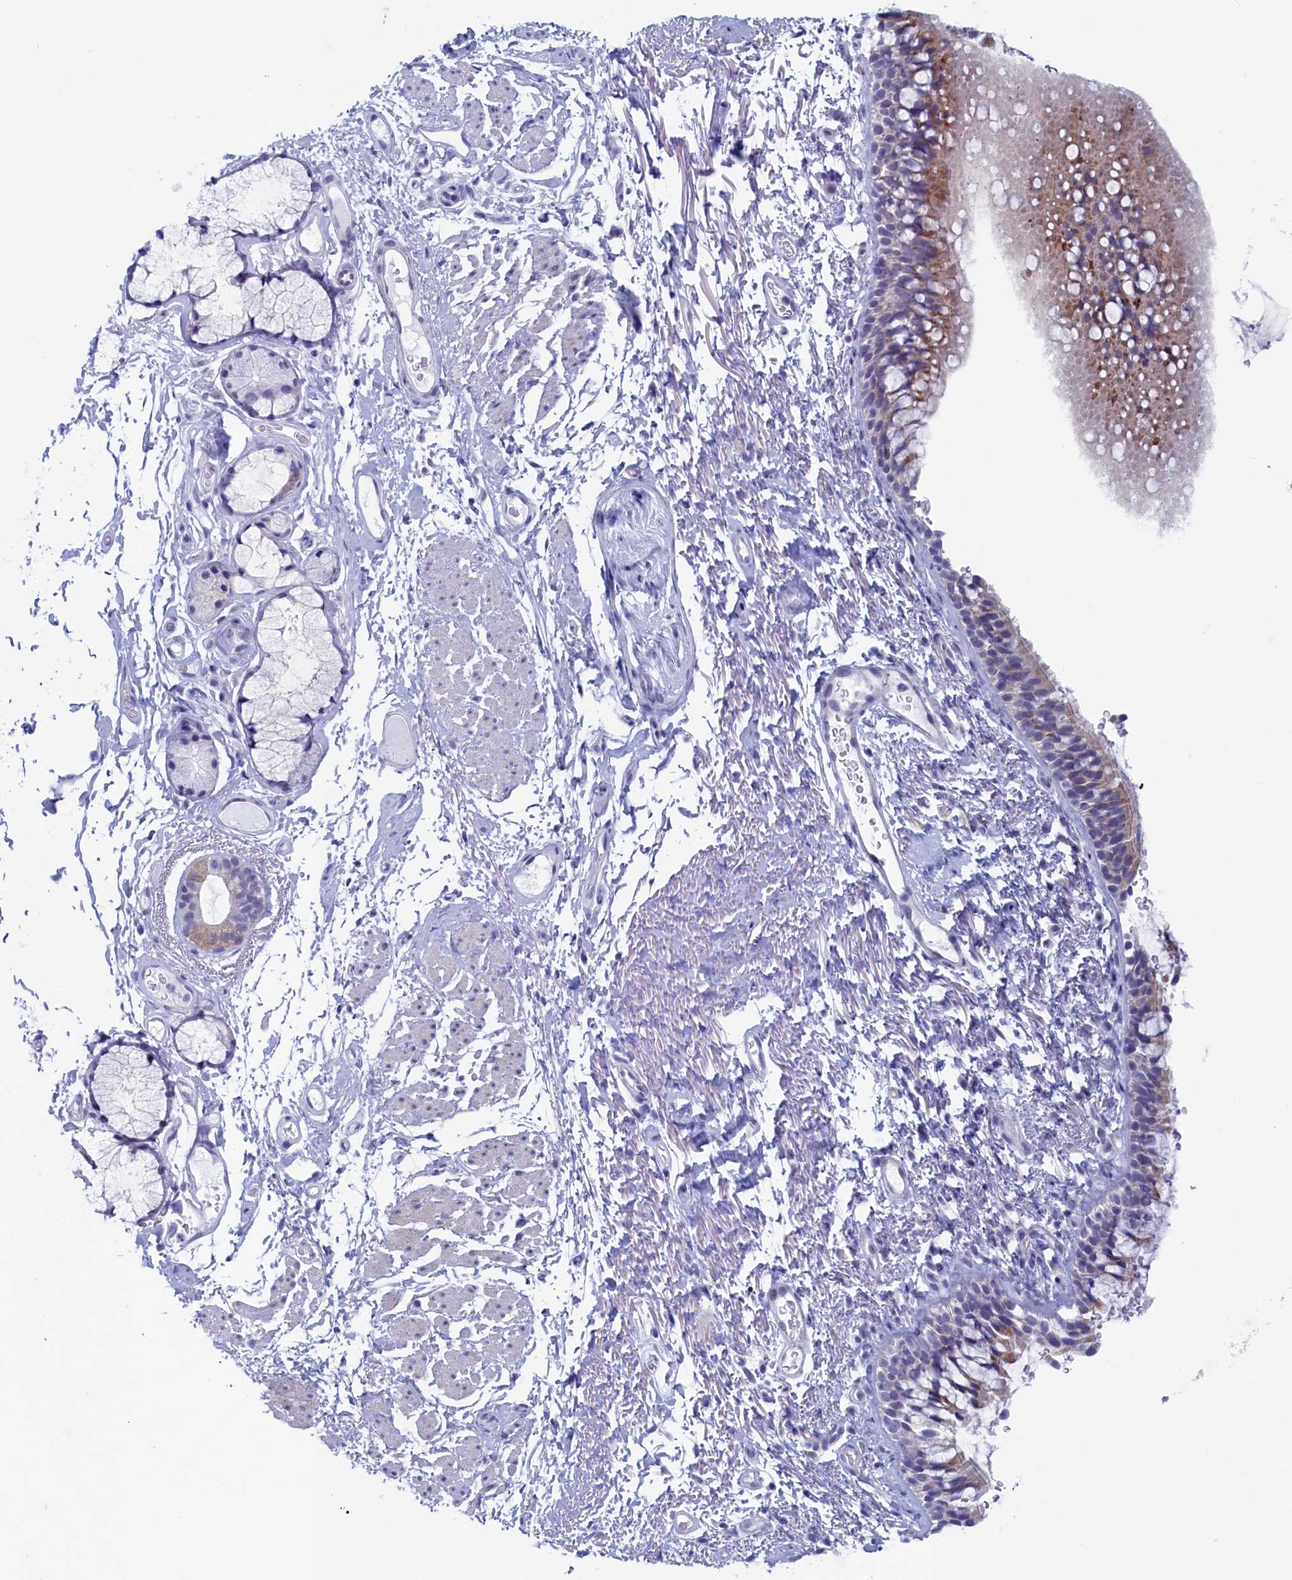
{"staining": {"intensity": "weak", "quantity": "<25%", "location": "cytoplasmic/membranous"}, "tissue": "bronchus", "cell_type": "Respiratory epithelial cells", "image_type": "normal", "snomed": [{"axis": "morphology", "description": "Normal tissue, NOS"}, {"axis": "topography", "description": "Cartilage tissue"}, {"axis": "topography", "description": "Bronchus"}], "caption": "Immunohistochemistry (IHC) of unremarkable bronchus shows no expression in respiratory epithelial cells.", "gene": "WDR76", "patient": {"sex": "female", "age": 73}}